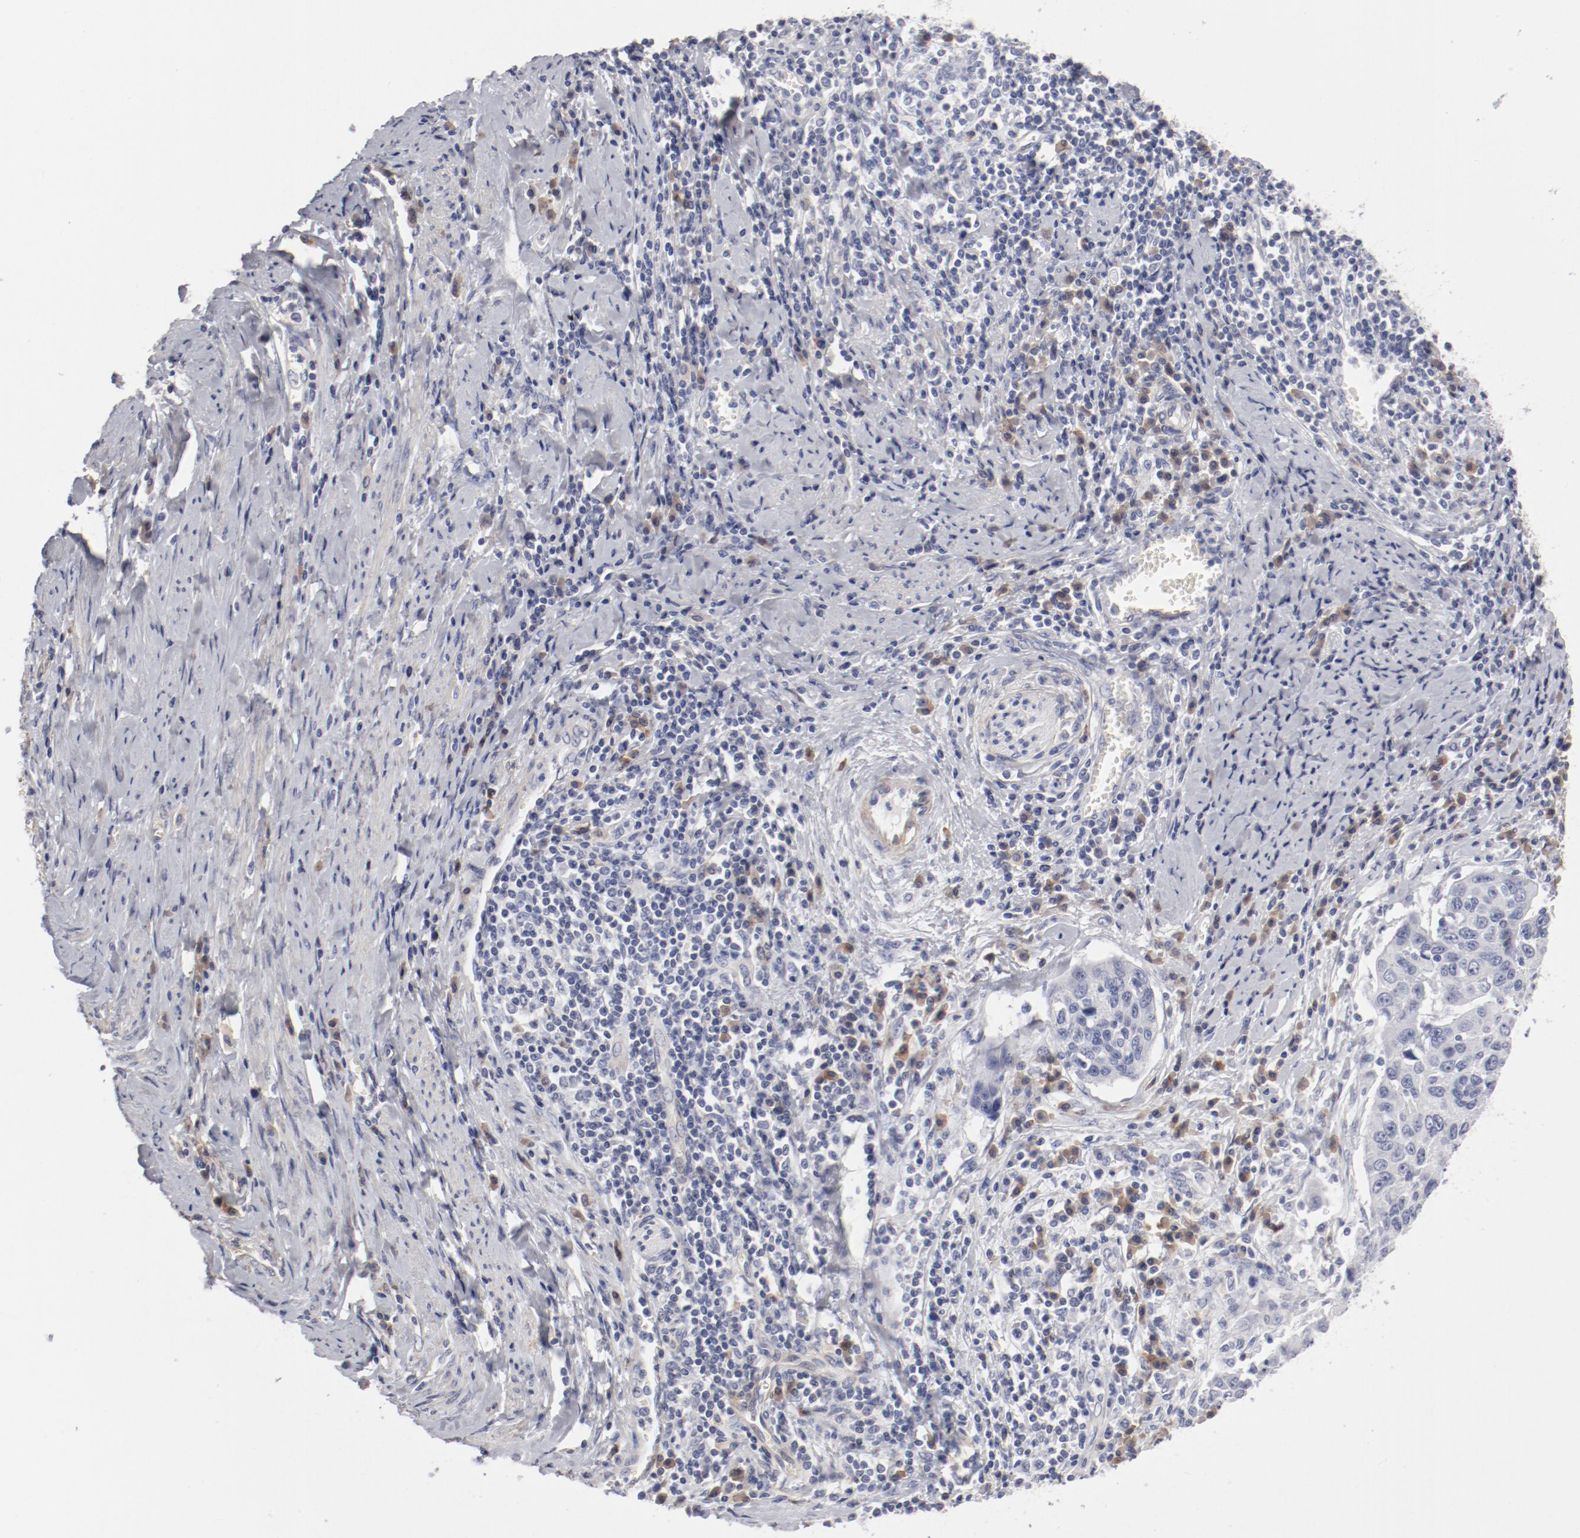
{"staining": {"intensity": "negative", "quantity": "none", "location": "none"}, "tissue": "cervical cancer", "cell_type": "Tumor cells", "image_type": "cancer", "snomed": [{"axis": "morphology", "description": "Squamous cell carcinoma, NOS"}, {"axis": "topography", "description": "Cervix"}], "caption": "Micrograph shows no significant protein positivity in tumor cells of squamous cell carcinoma (cervical). (DAB immunohistochemistry (IHC), high magnification).", "gene": "LAX1", "patient": {"sex": "female", "age": 53}}